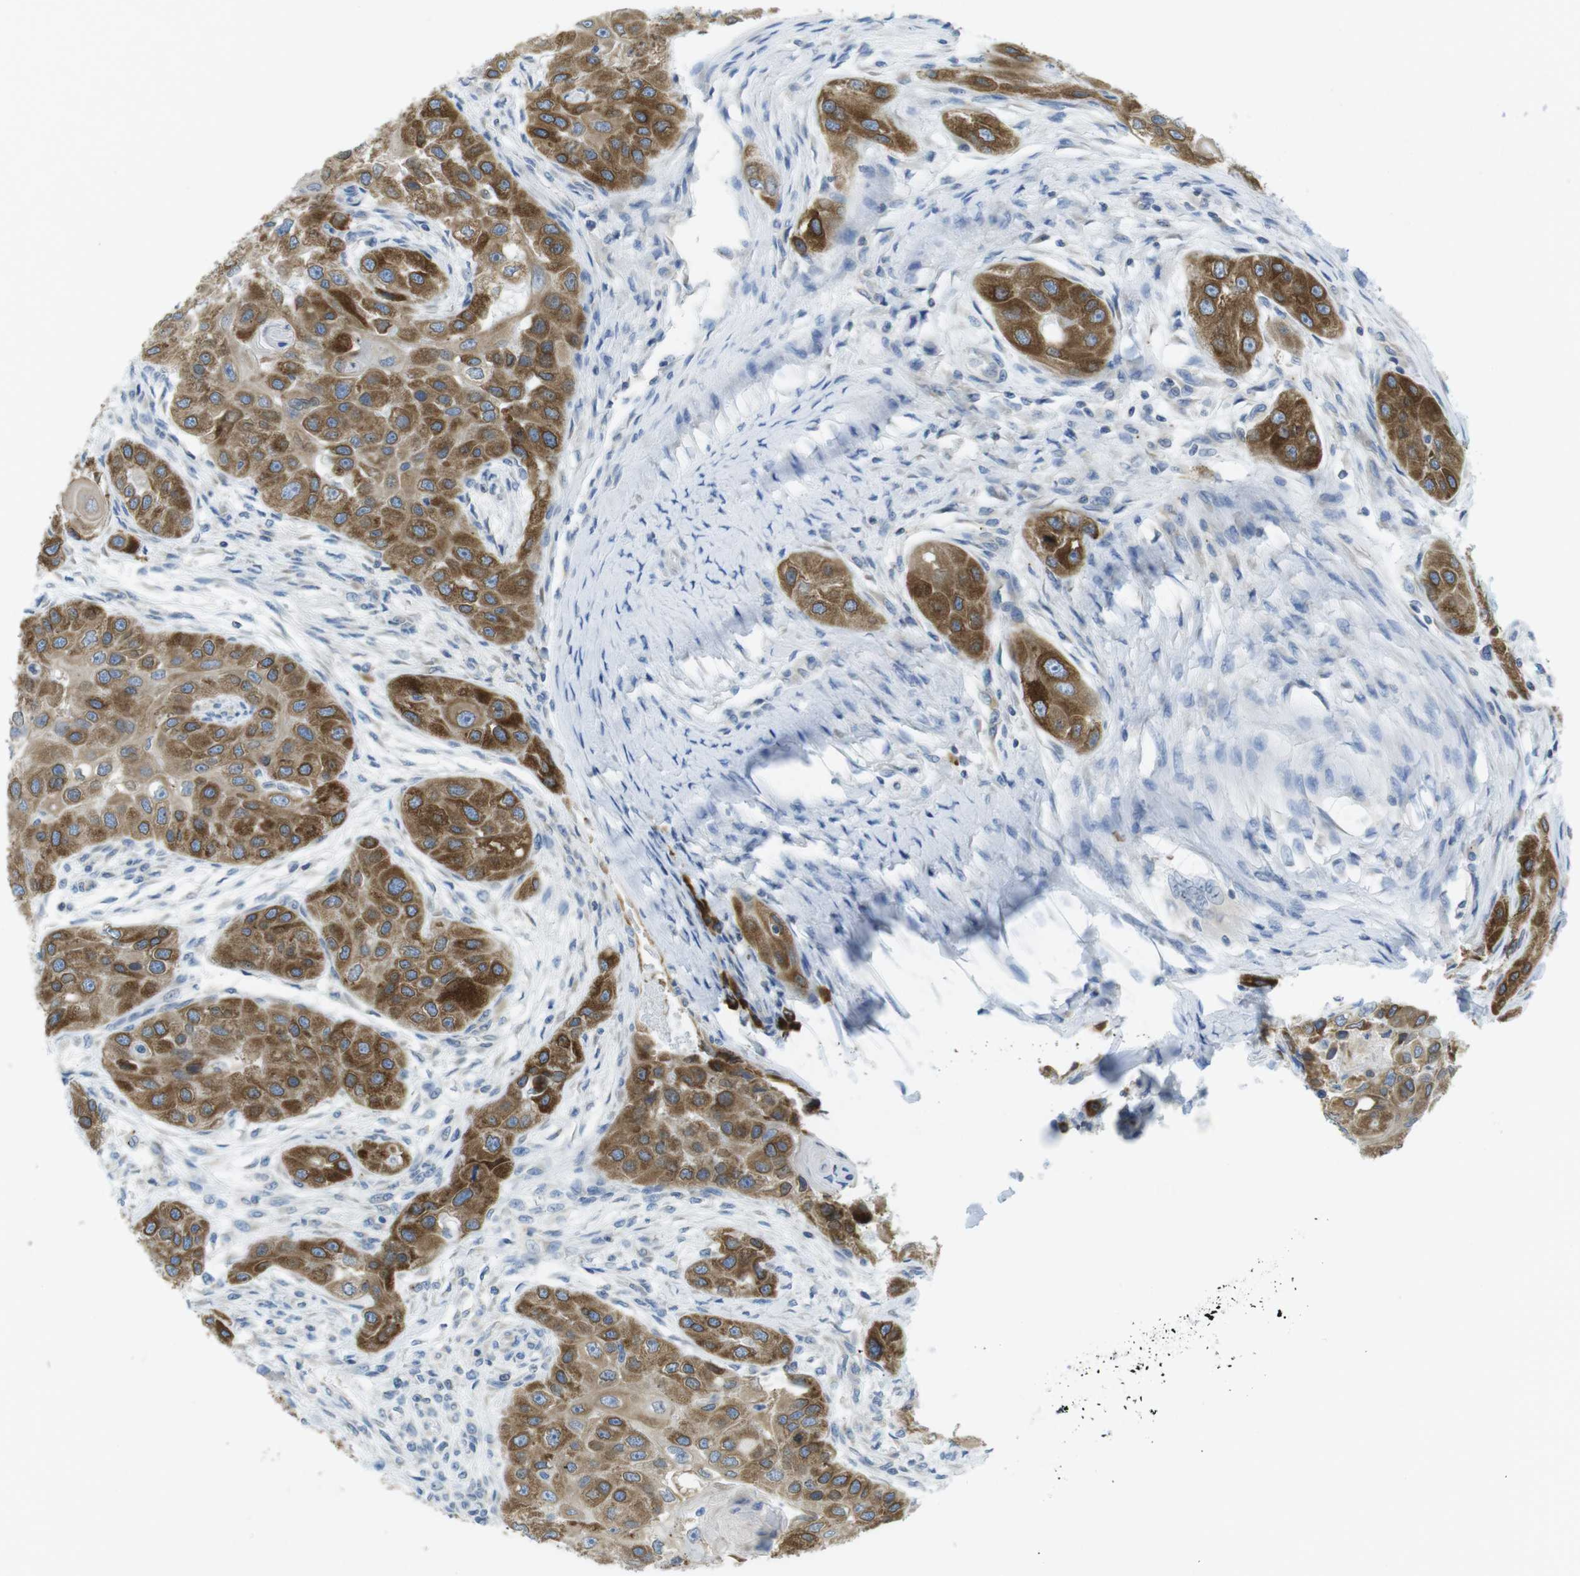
{"staining": {"intensity": "moderate", "quantity": ">75%", "location": "cytoplasmic/membranous"}, "tissue": "head and neck cancer", "cell_type": "Tumor cells", "image_type": "cancer", "snomed": [{"axis": "morphology", "description": "Normal tissue, NOS"}, {"axis": "morphology", "description": "Squamous cell carcinoma, NOS"}, {"axis": "topography", "description": "Skeletal muscle"}, {"axis": "topography", "description": "Head-Neck"}], "caption": "Brown immunohistochemical staining in head and neck cancer demonstrates moderate cytoplasmic/membranous expression in approximately >75% of tumor cells.", "gene": "CLPTM1L", "patient": {"sex": "male", "age": 51}}